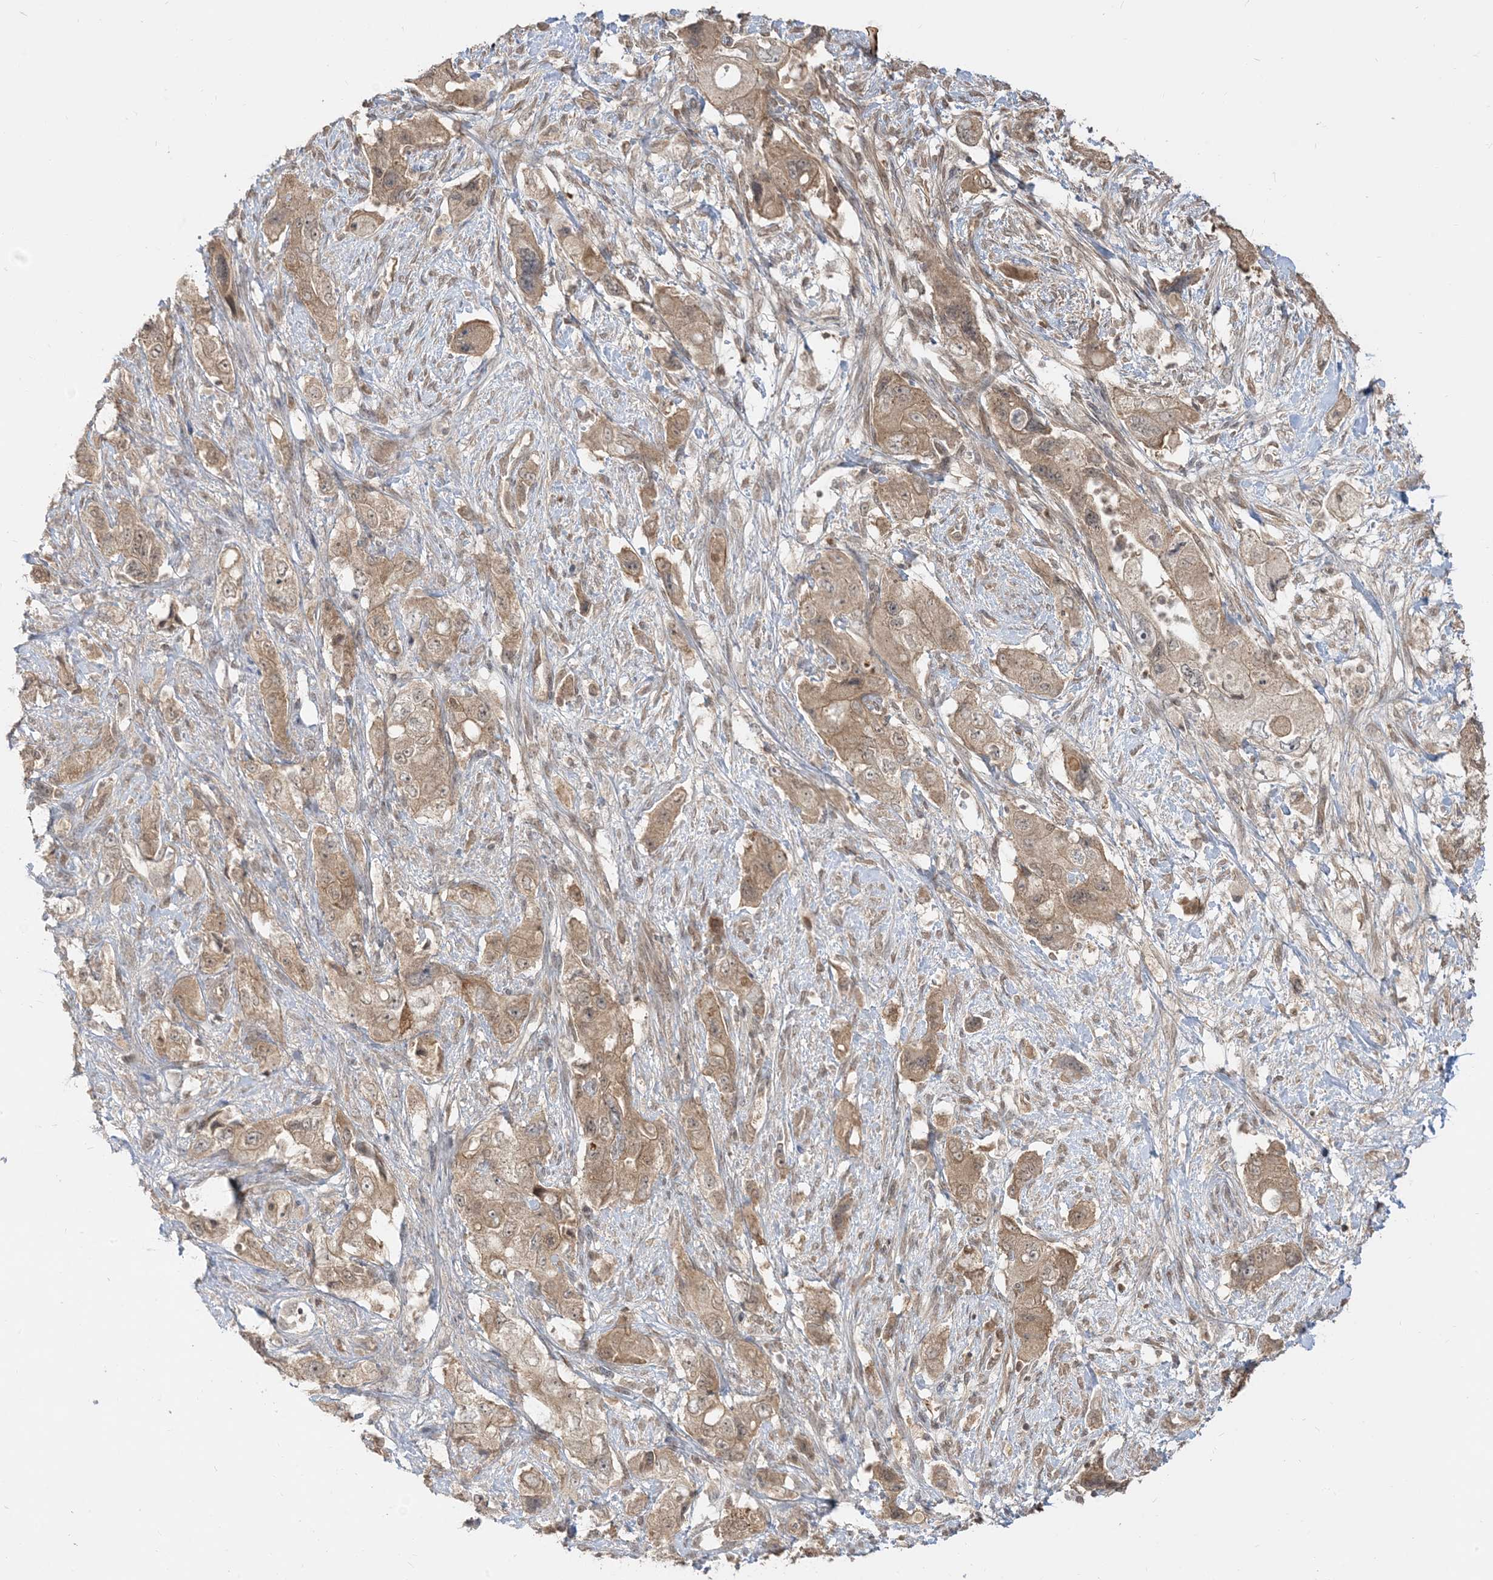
{"staining": {"intensity": "weak", "quantity": ">75%", "location": "cytoplasmic/membranous"}, "tissue": "pancreatic cancer", "cell_type": "Tumor cells", "image_type": "cancer", "snomed": [{"axis": "morphology", "description": "Adenocarcinoma, NOS"}, {"axis": "topography", "description": "Pancreas"}], "caption": "A brown stain shows weak cytoplasmic/membranous staining of a protein in human pancreatic cancer tumor cells.", "gene": "TBCC", "patient": {"sex": "female", "age": 73}}